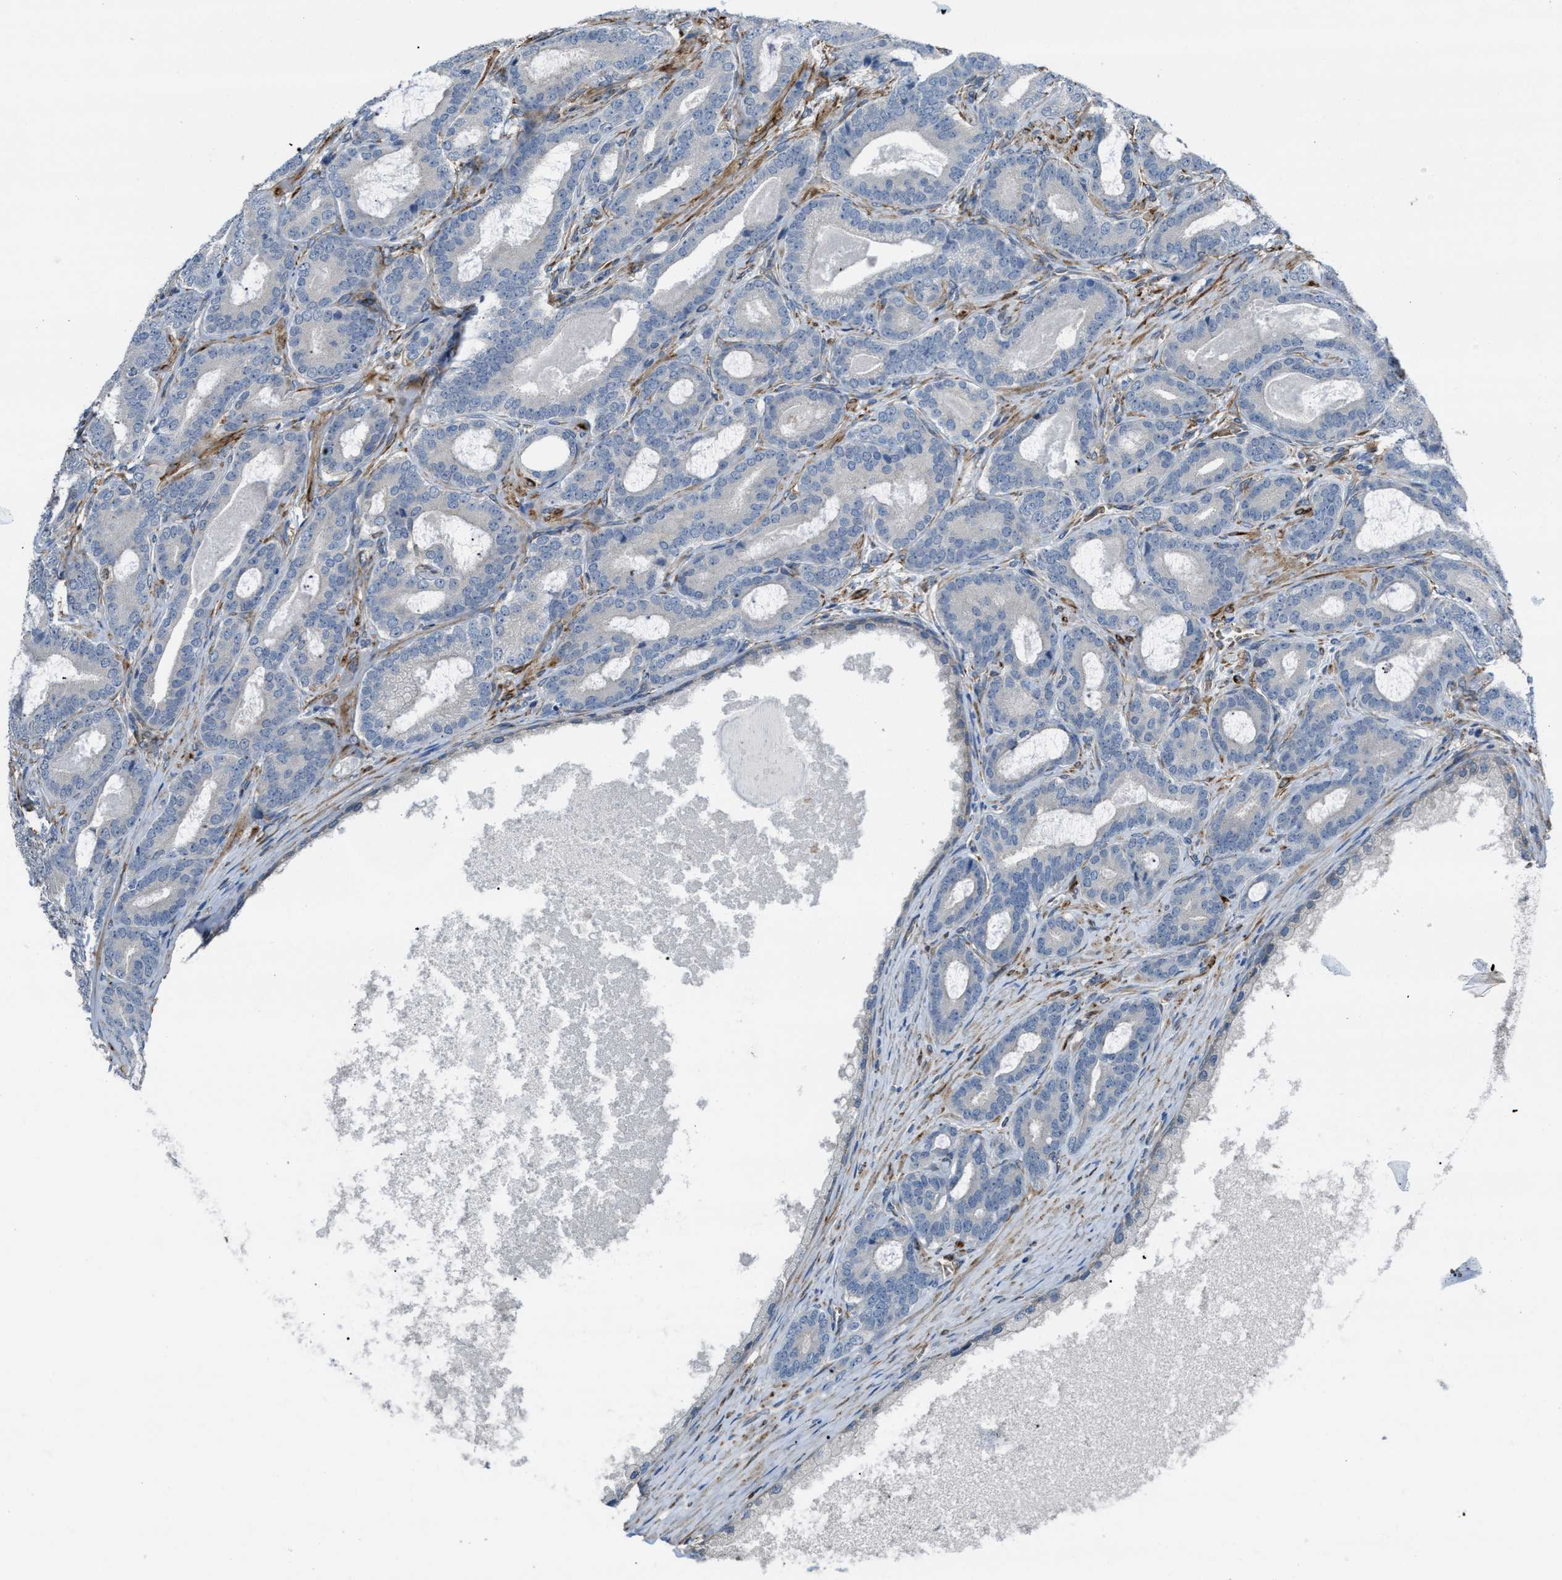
{"staining": {"intensity": "negative", "quantity": "none", "location": "none"}, "tissue": "prostate cancer", "cell_type": "Tumor cells", "image_type": "cancer", "snomed": [{"axis": "morphology", "description": "Adenocarcinoma, High grade"}, {"axis": "topography", "description": "Prostate"}], "caption": "Immunohistochemistry (IHC) micrograph of human prostate cancer stained for a protein (brown), which demonstrates no positivity in tumor cells.", "gene": "SELENOM", "patient": {"sex": "male", "age": 60}}